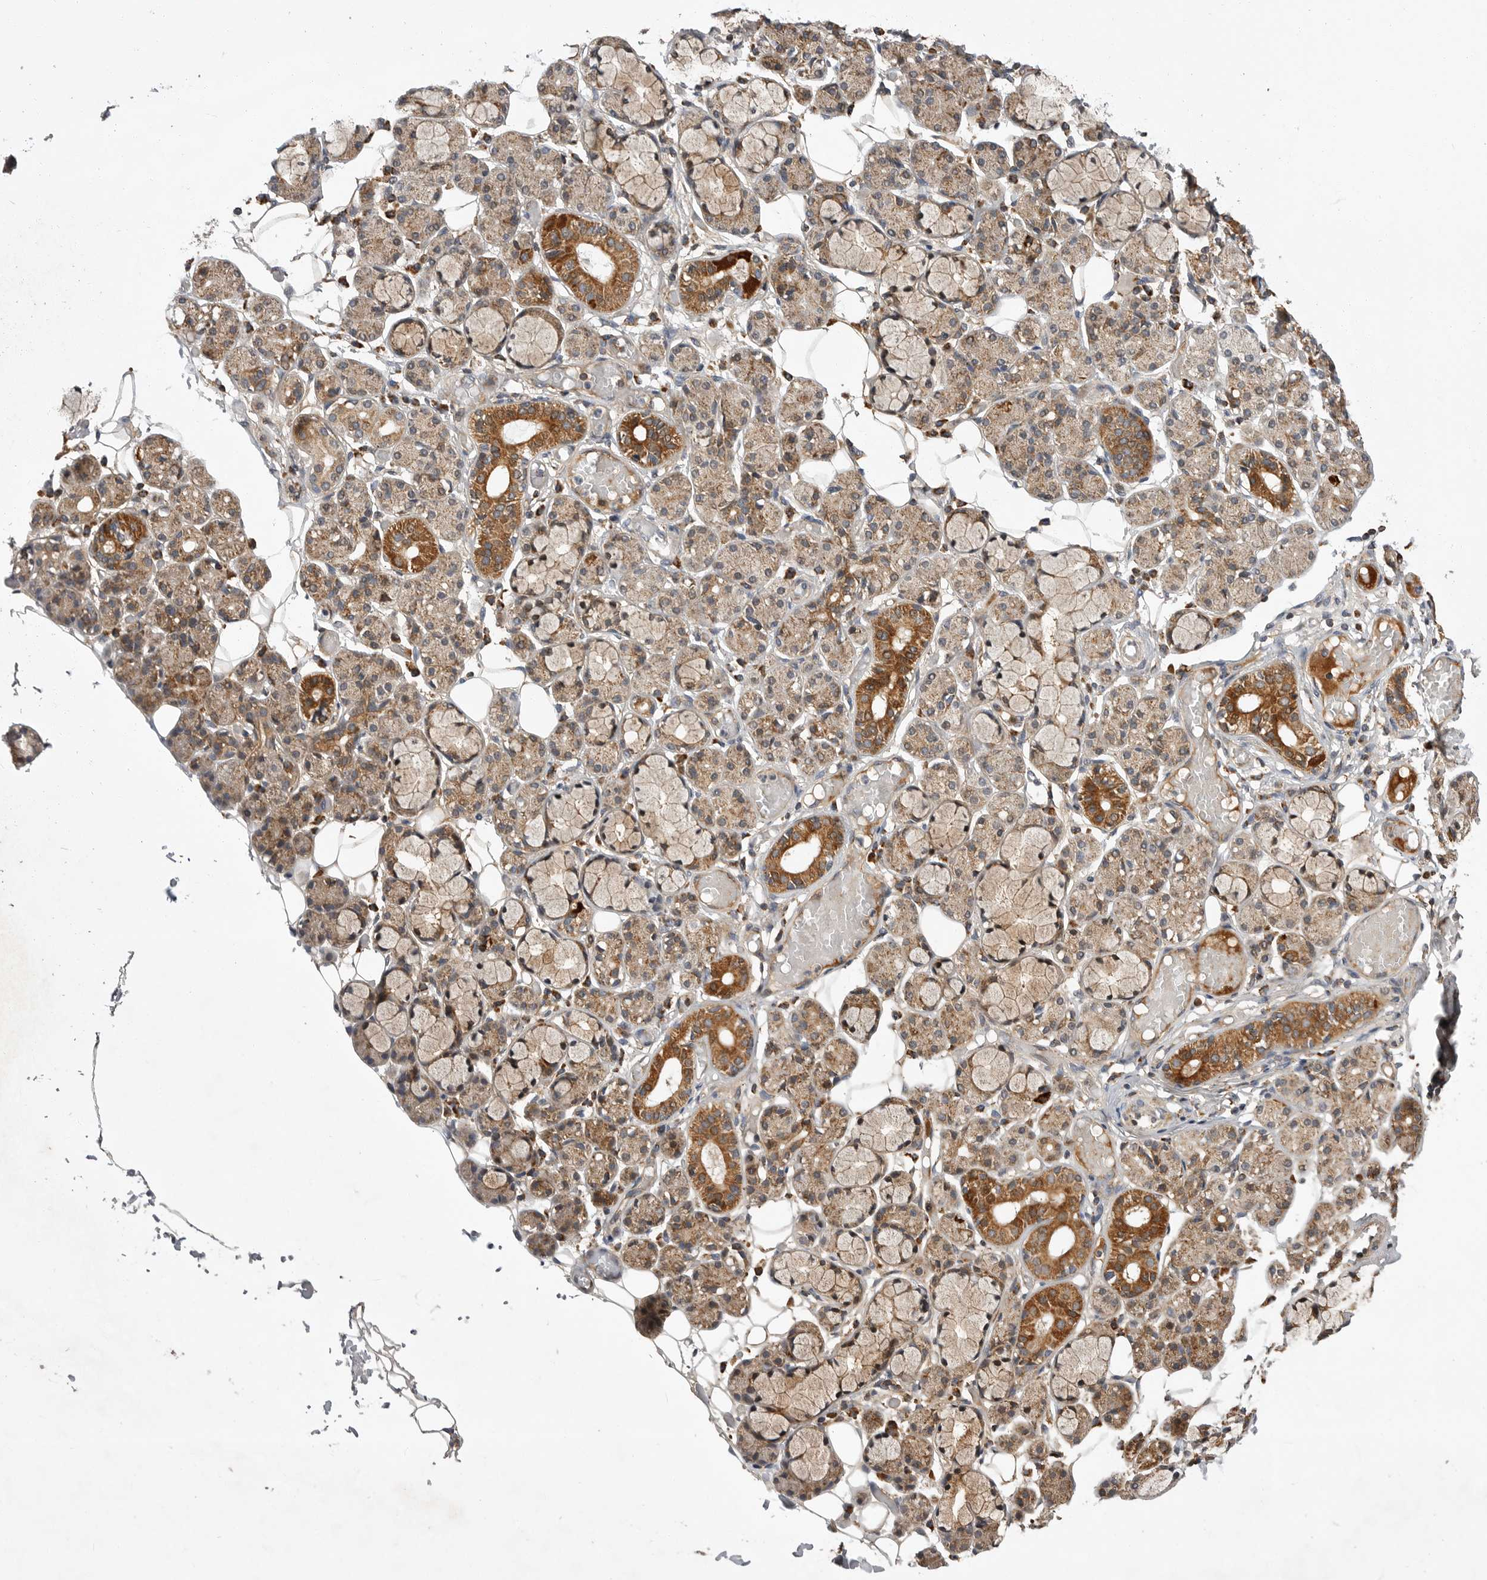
{"staining": {"intensity": "strong", "quantity": ">75%", "location": "cytoplasmic/membranous"}, "tissue": "salivary gland", "cell_type": "Glandular cells", "image_type": "normal", "snomed": [{"axis": "morphology", "description": "Normal tissue, NOS"}, {"axis": "topography", "description": "Salivary gland"}], "caption": "Benign salivary gland displays strong cytoplasmic/membranous staining in about >75% of glandular cells.", "gene": "KYAT3", "patient": {"sex": "male", "age": 63}}